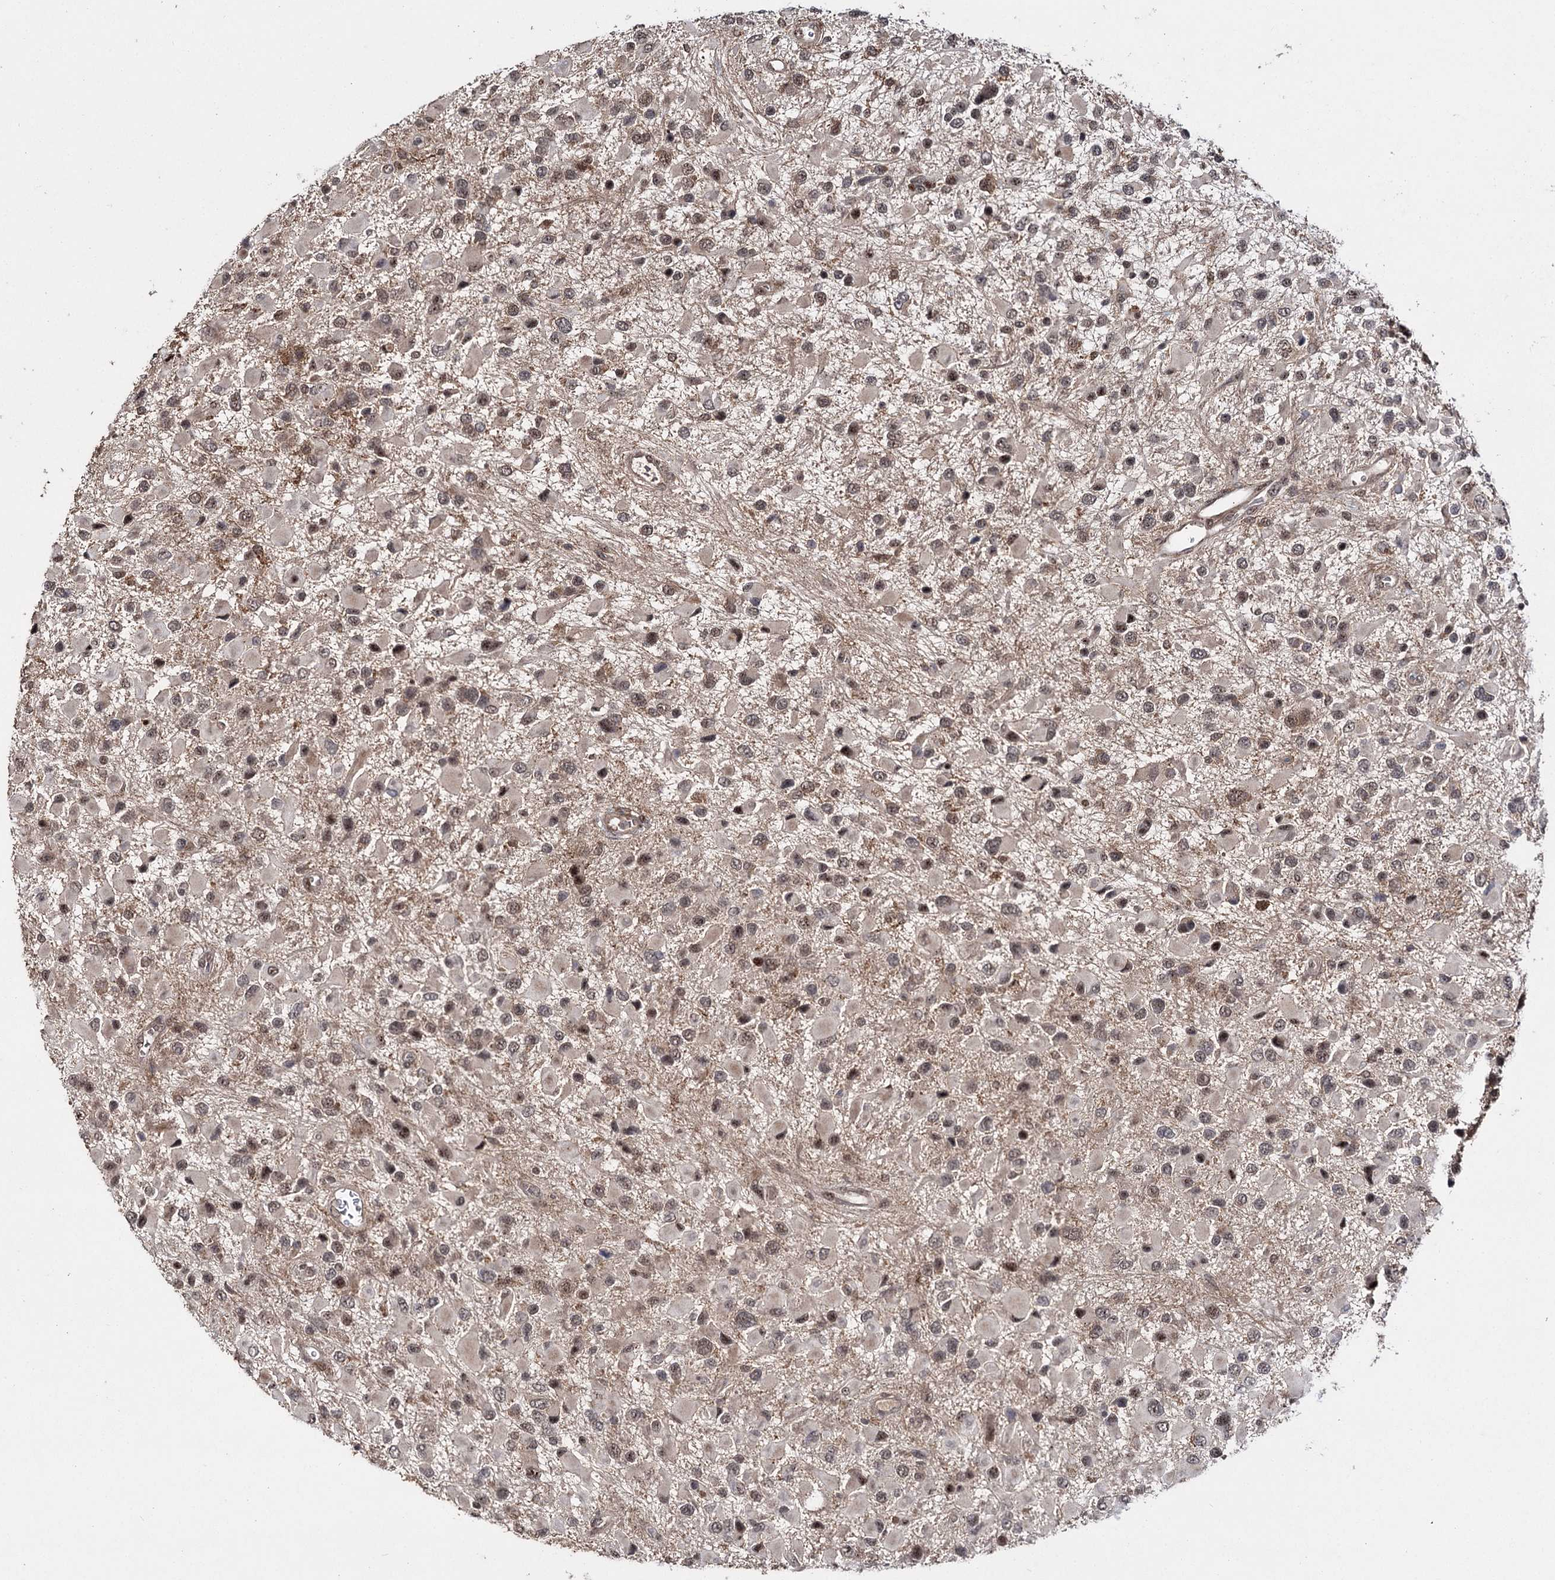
{"staining": {"intensity": "moderate", "quantity": ">75%", "location": "nuclear"}, "tissue": "glioma", "cell_type": "Tumor cells", "image_type": "cancer", "snomed": [{"axis": "morphology", "description": "Glioma, malignant, High grade"}, {"axis": "topography", "description": "Brain"}], "caption": "Immunohistochemistry (DAB (3,3'-diaminobenzidine)) staining of glioma shows moderate nuclear protein staining in about >75% of tumor cells.", "gene": "MKNK2", "patient": {"sex": "male", "age": 53}}